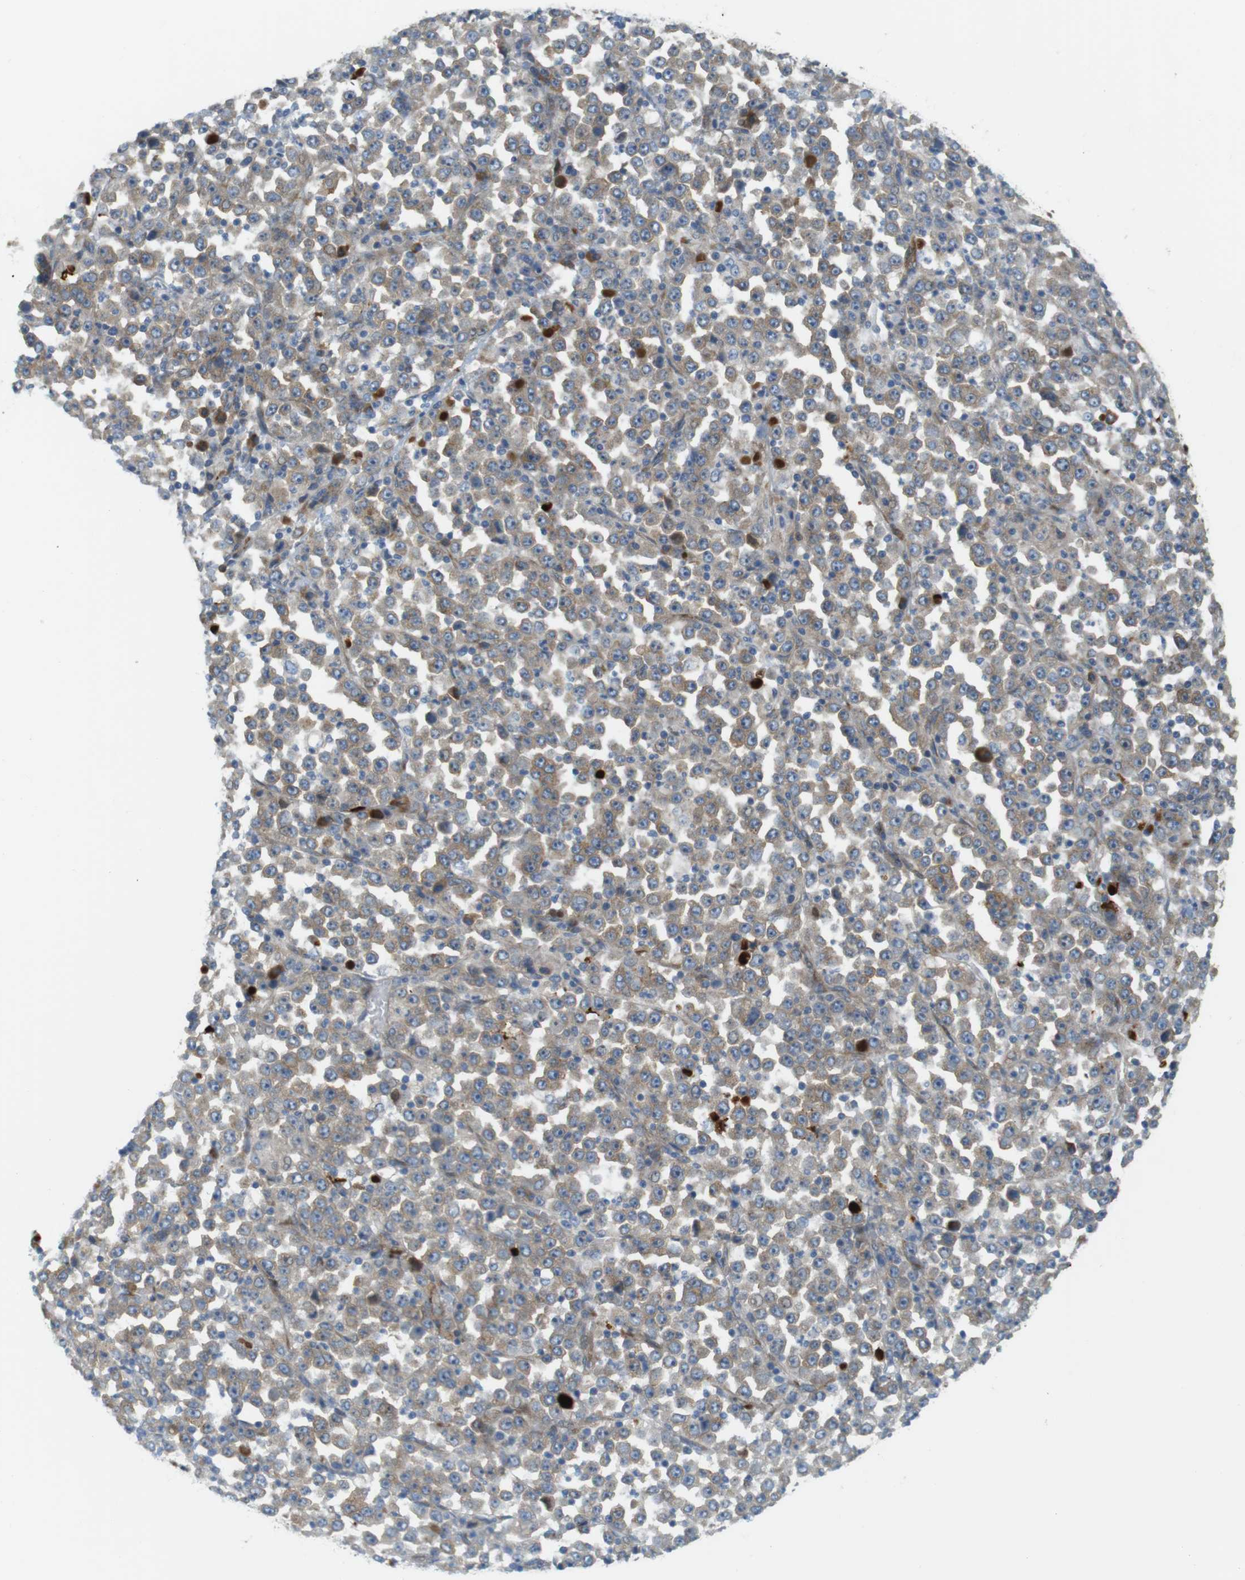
{"staining": {"intensity": "weak", "quantity": ">75%", "location": "cytoplasmic/membranous"}, "tissue": "stomach cancer", "cell_type": "Tumor cells", "image_type": "cancer", "snomed": [{"axis": "morphology", "description": "Normal tissue, NOS"}, {"axis": "morphology", "description": "Adenocarcinoma, NOS"}, {"axis": "topography", "description": "Stomach, upper"}, {"axis": "topography", "description": "Stomach"}], "caption": "Immunohistochemistry (IHC) histopathology image of neoplastic tissue: human adenocarcinoma (stomach) stained using IHC displays low levels of weak protein expression localized specifically in the cytoplasmic/membranous of tumor cells, appearing as a cytoplasmic/membranous brown color.", "gene": "GJC3", "patient": {"sex": "male", "age": 59}}